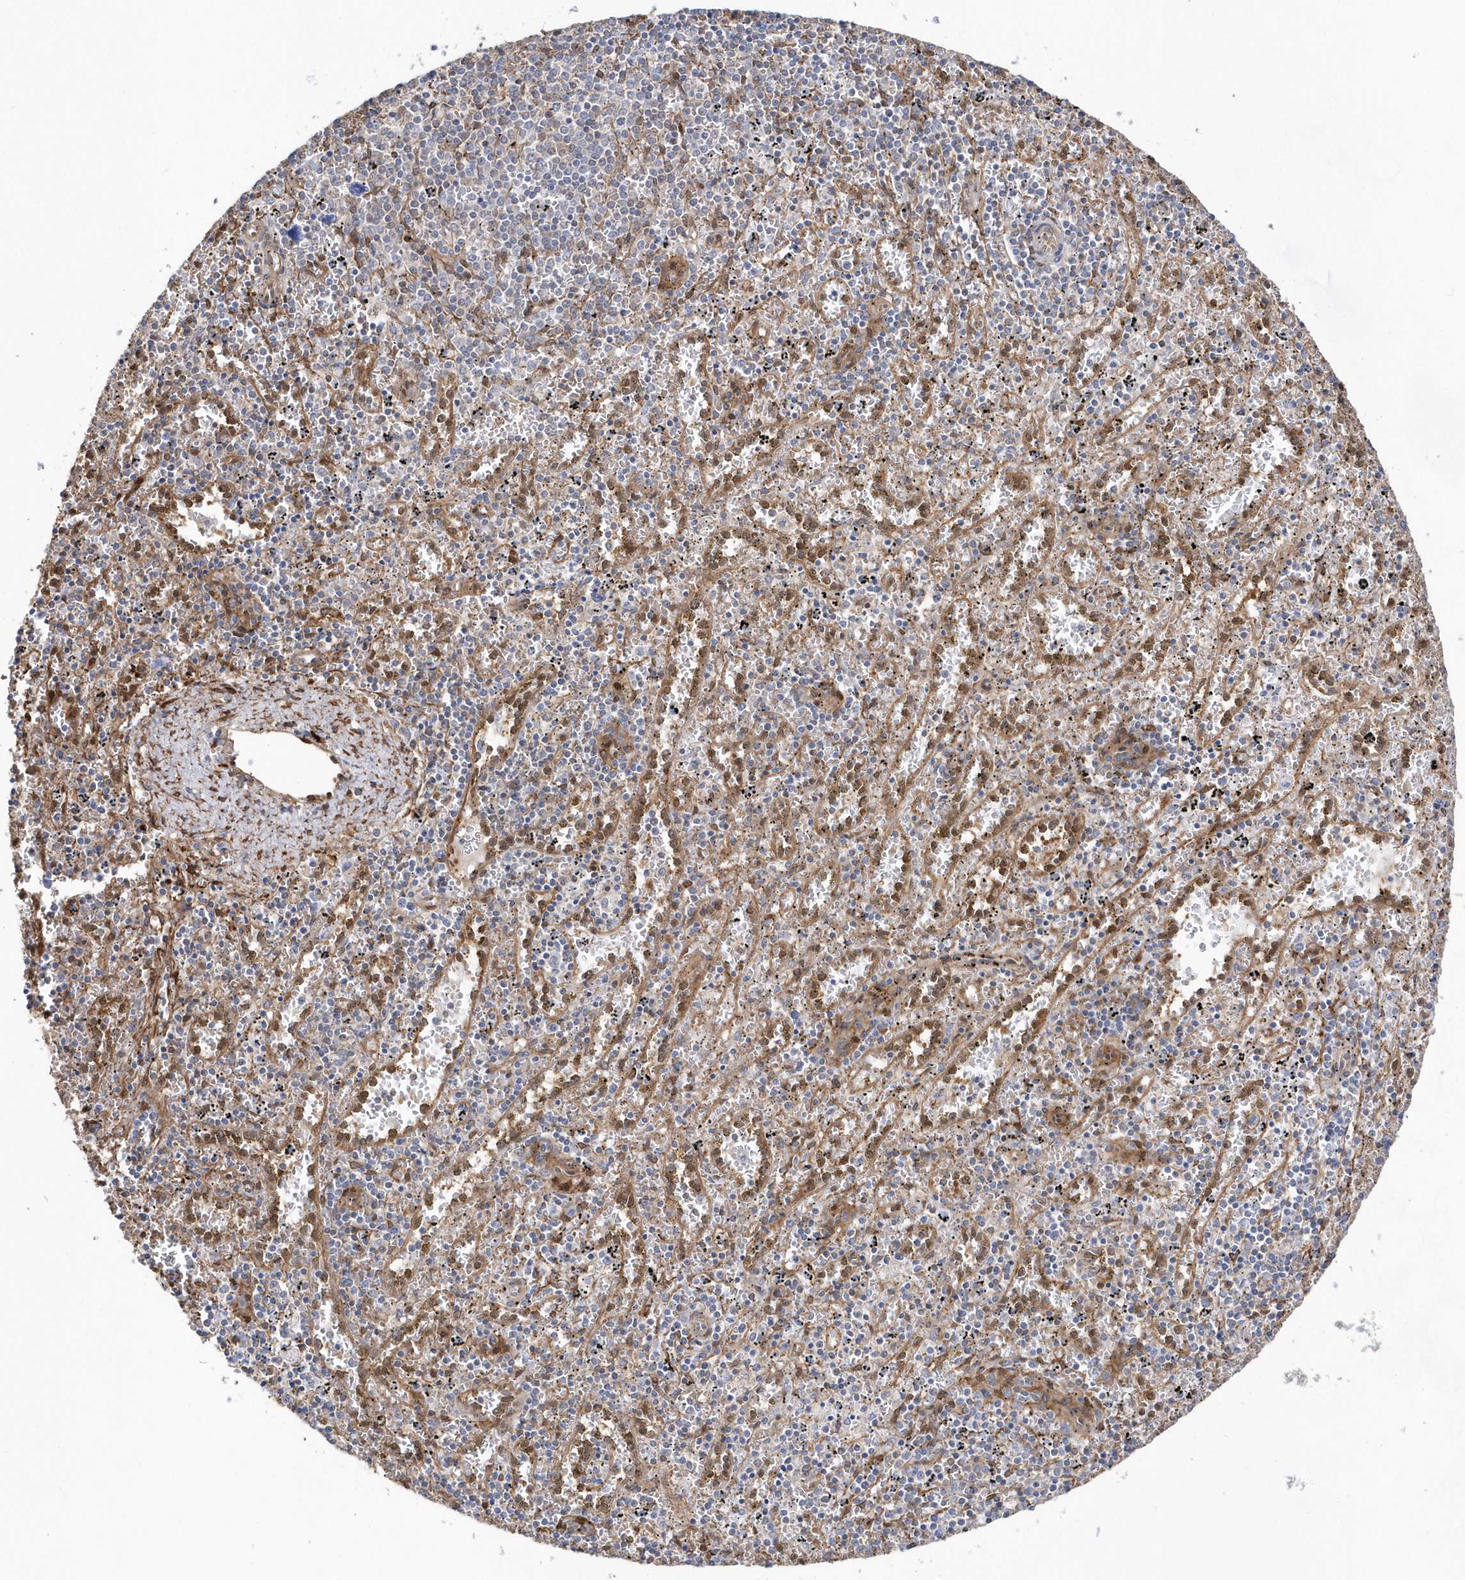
{"staining": {"intensity": "negative", "quantity": "none", "location": "none"}, "tissue": "spleen", "cell_type": "Cells in red pulp", "image_type": "normal", "snomed": [{"axis": "morphology", "description": "Normal tissue, NOS"}, {"axis": "topography", "description": "Spleen"}], "caption": "Spleen was stained to show a protein in brown. There is no significant expression in cells in red pulp.", "gene": "BDH2", "patient": {"sex": "male", "age": 11}}